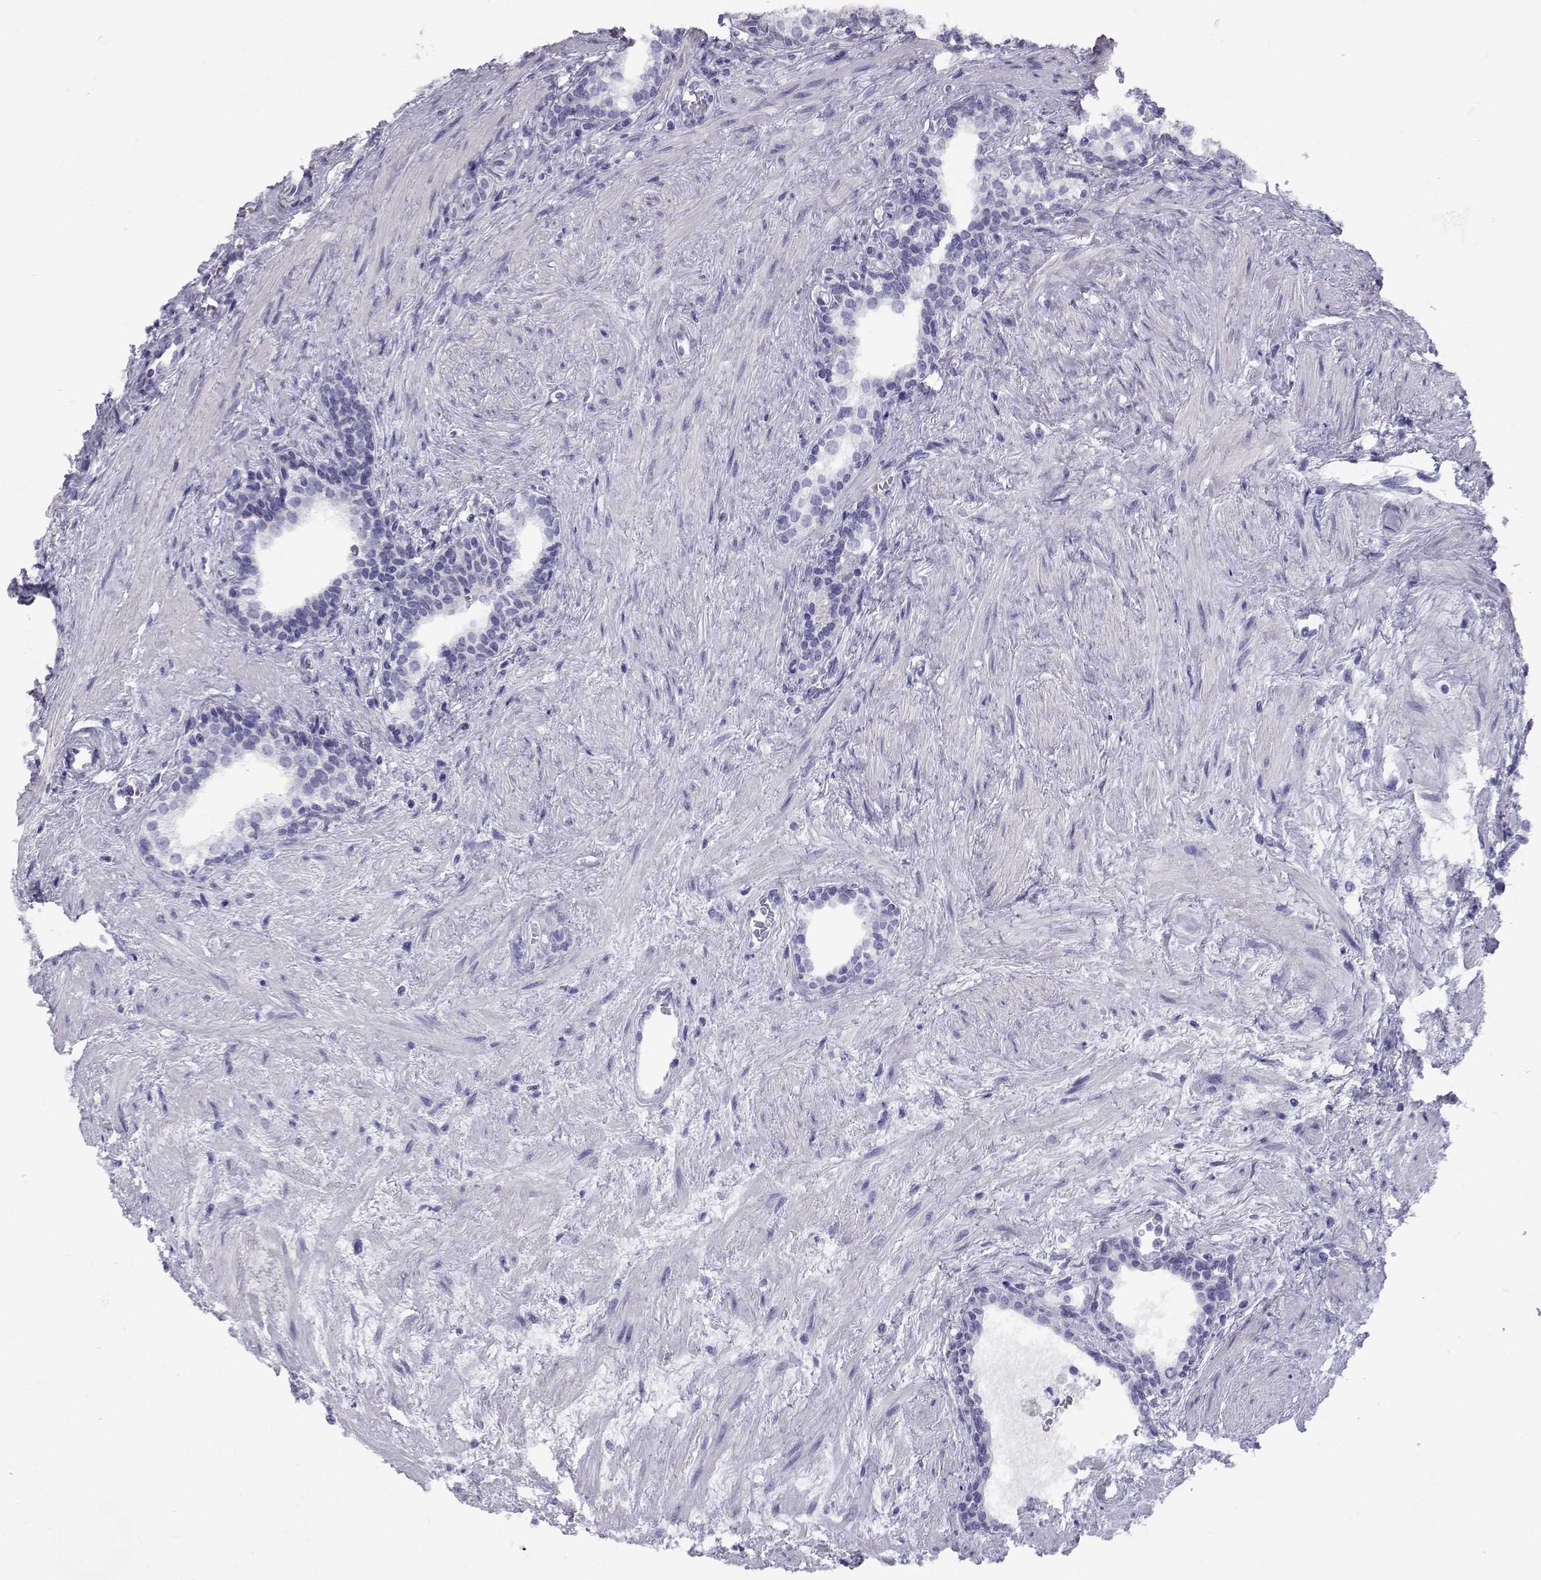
{"staining": {"intensity": "negative", "quantity": "none", "location": "none"}, "tissue": "prostate cancer", "cell_type": "Tumor cells", "image_type": "cancer", "snomed": [{"axis": "morphology", "description": "Adenocarcinoma, NOS"}, {"axis": "morphology", "description": "Adenocarcinoma, High grade"}, {"axis": "topography", "description": "Prostate"}], "caption": "An IHC micrograph of prostate adenocarcinoma is shown. There is no staining in tumor cells of prostate adenocarcinoma.", "gene": "SLC6A3", "patient": {"sex": "male", "age": 61}}